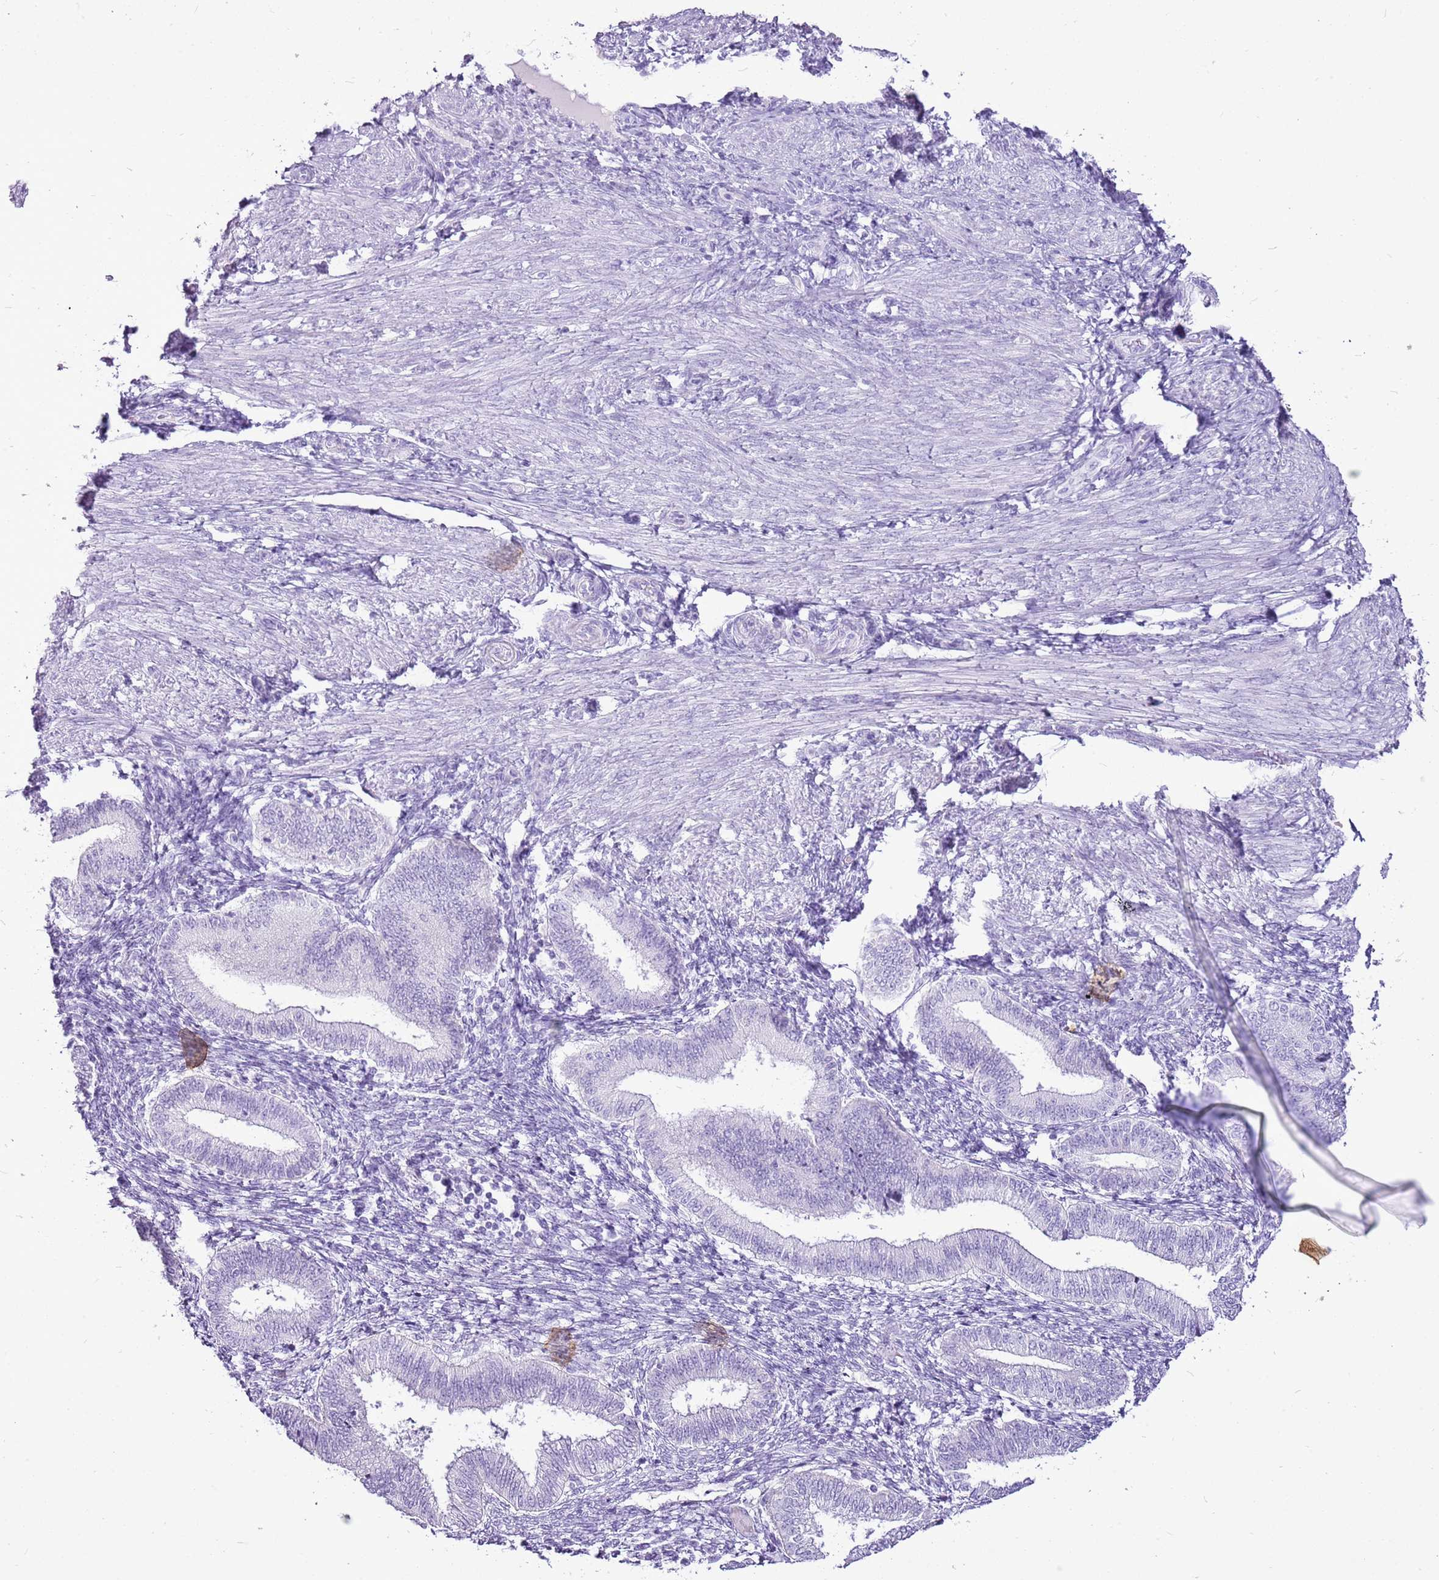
{"staining": {"intensity": "negative", "quantity": "none", "location": "none"}, "tissue": "endometrium", "cell_type": "Cells in endometrial stroma", "image_type": "normal", "snomed": [{"axis": "morphology", "description": "Normal tissue, NOS"}, {"axis": "topography", "description": "Endometrium"}], "caption": "DAB (3,3'-diaminobenzidine) immunohistochemical staining of benign endometrium exhibits no significant staining in cells in endometrial stroma. (Immunohistochemistry (ihc), brightfield microscopy, high magnification).", "gene": "CNFN", "patient": {"sex": "female", "age": 39}}